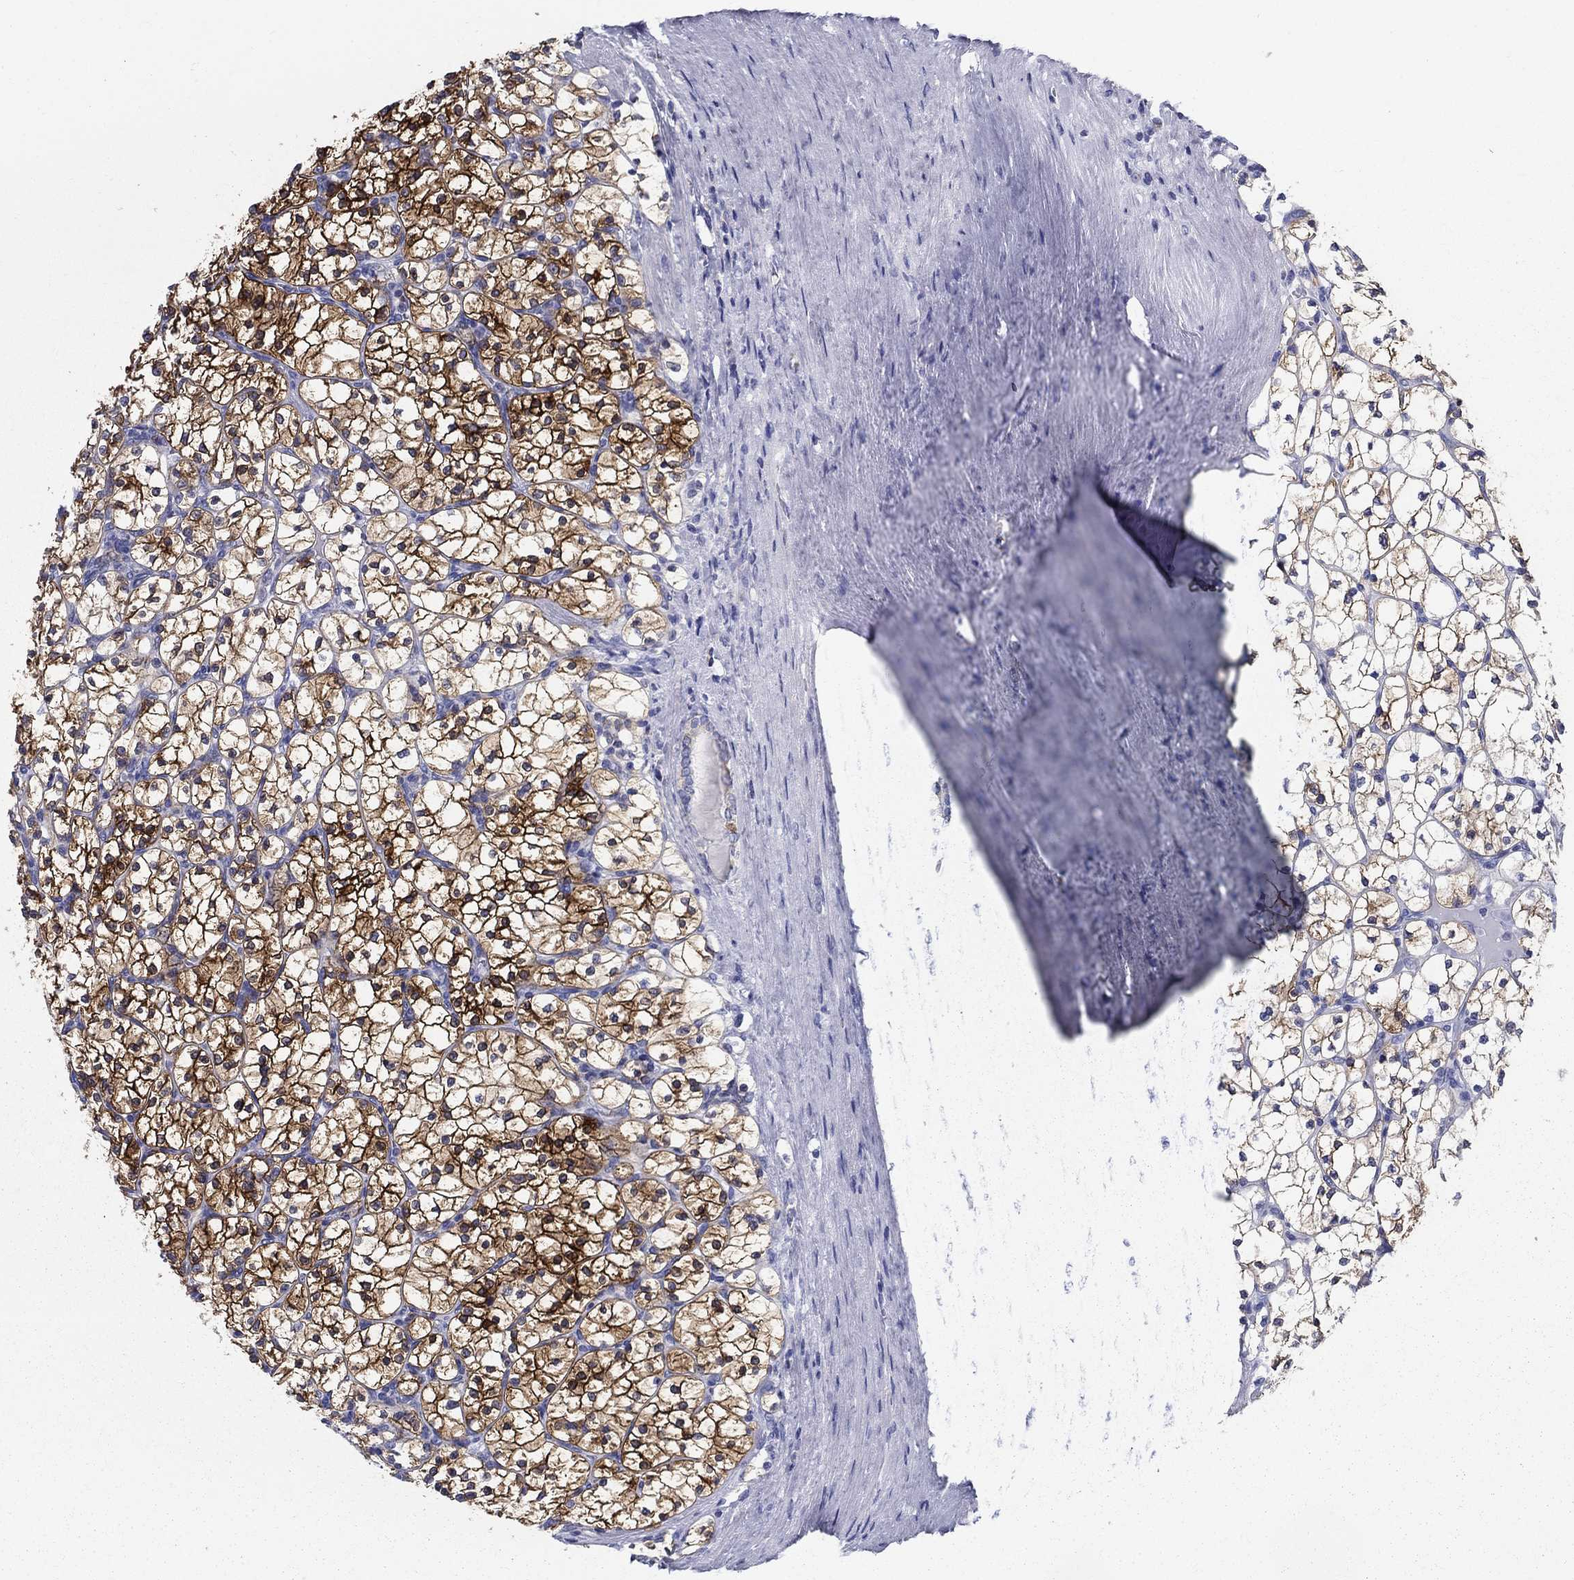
{"staining": {"intensity": "strong", "quantity": ">75%", "location": "cytoplasmic/membranous"}, "tissue": "renal cancer", "cell_type": "Tumor cells", "image_type": "cancer", "snomed": [{"axis": "morphology", "description": "Adenocarcinoma, NOS"}, {"axis": "topography", "description": "Kidney"}], "caption": "Renal adenocarcinoma stained with DAB (3,3'-diaminobenzidine) IHC reveals high levels of strong cytoplasmic/membranous expression in approximately >75% of tumor cells. Immunohistochemistry stains the protein of interest in brown and the nuclei are stained blue.", "gene": "UPB1", "patient": {"sex": "female", "age": 89}}